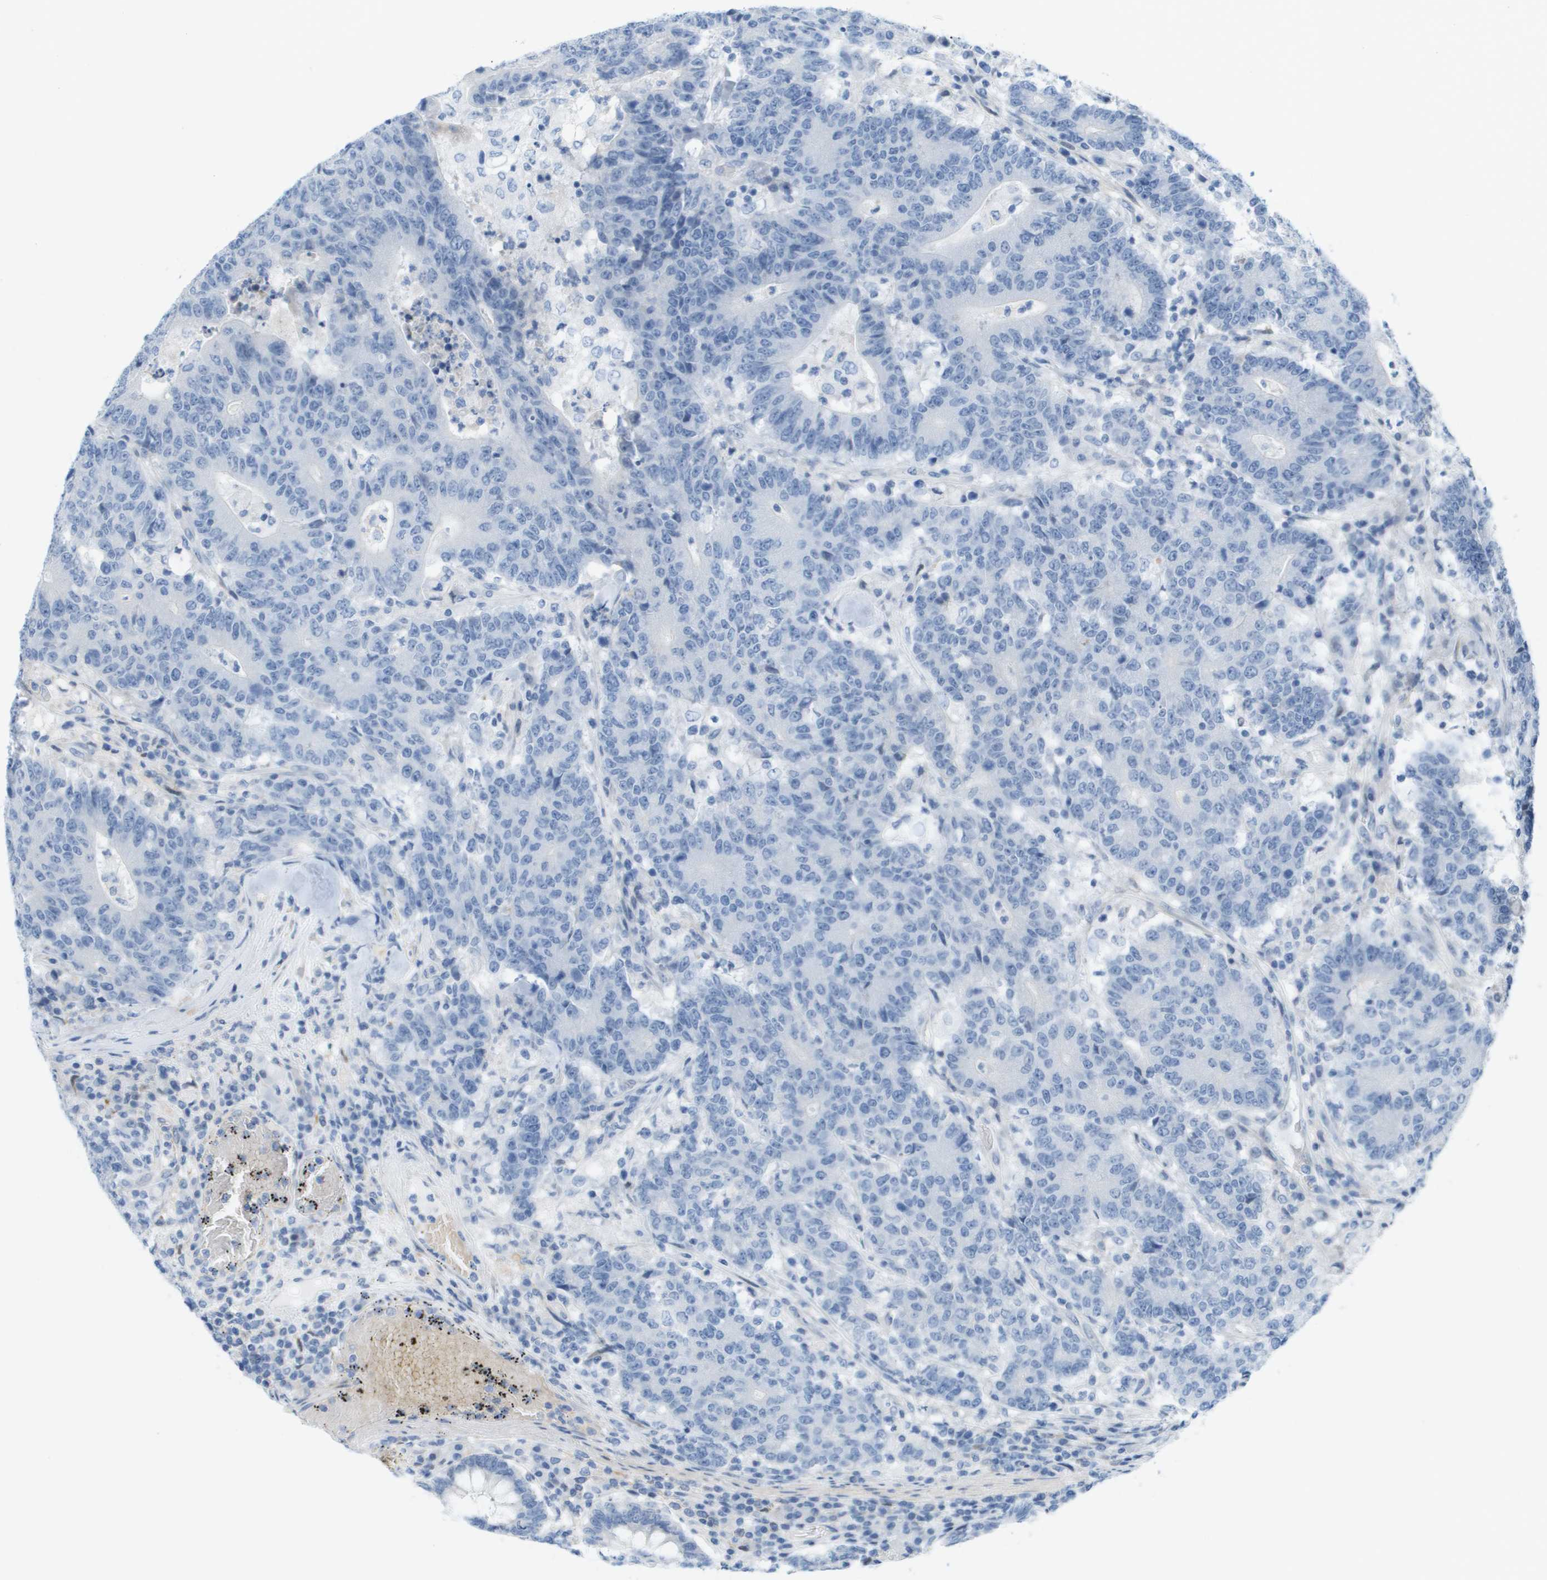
{"staining": {"intensity": "negative", "quantity": "none", "location": "none"}, "tissue": "colorectal cancer", "cell_type": "Tumor cells", "image_type": "cancer", "snomed": [{"axis": "morphology", "description": "Normal tissue, NOS"}, {"axis": "morphology", "description": "Adenocarcinoma, NOS"}, {"axis": "topography", "description": "Colon"}], "caption": "Adenocarcinoma (colorectal) stained for a protein using IHC displays no expression tumor cells.", "gene": "CUL9", "patient": {"sex": "female", "age": 75}}